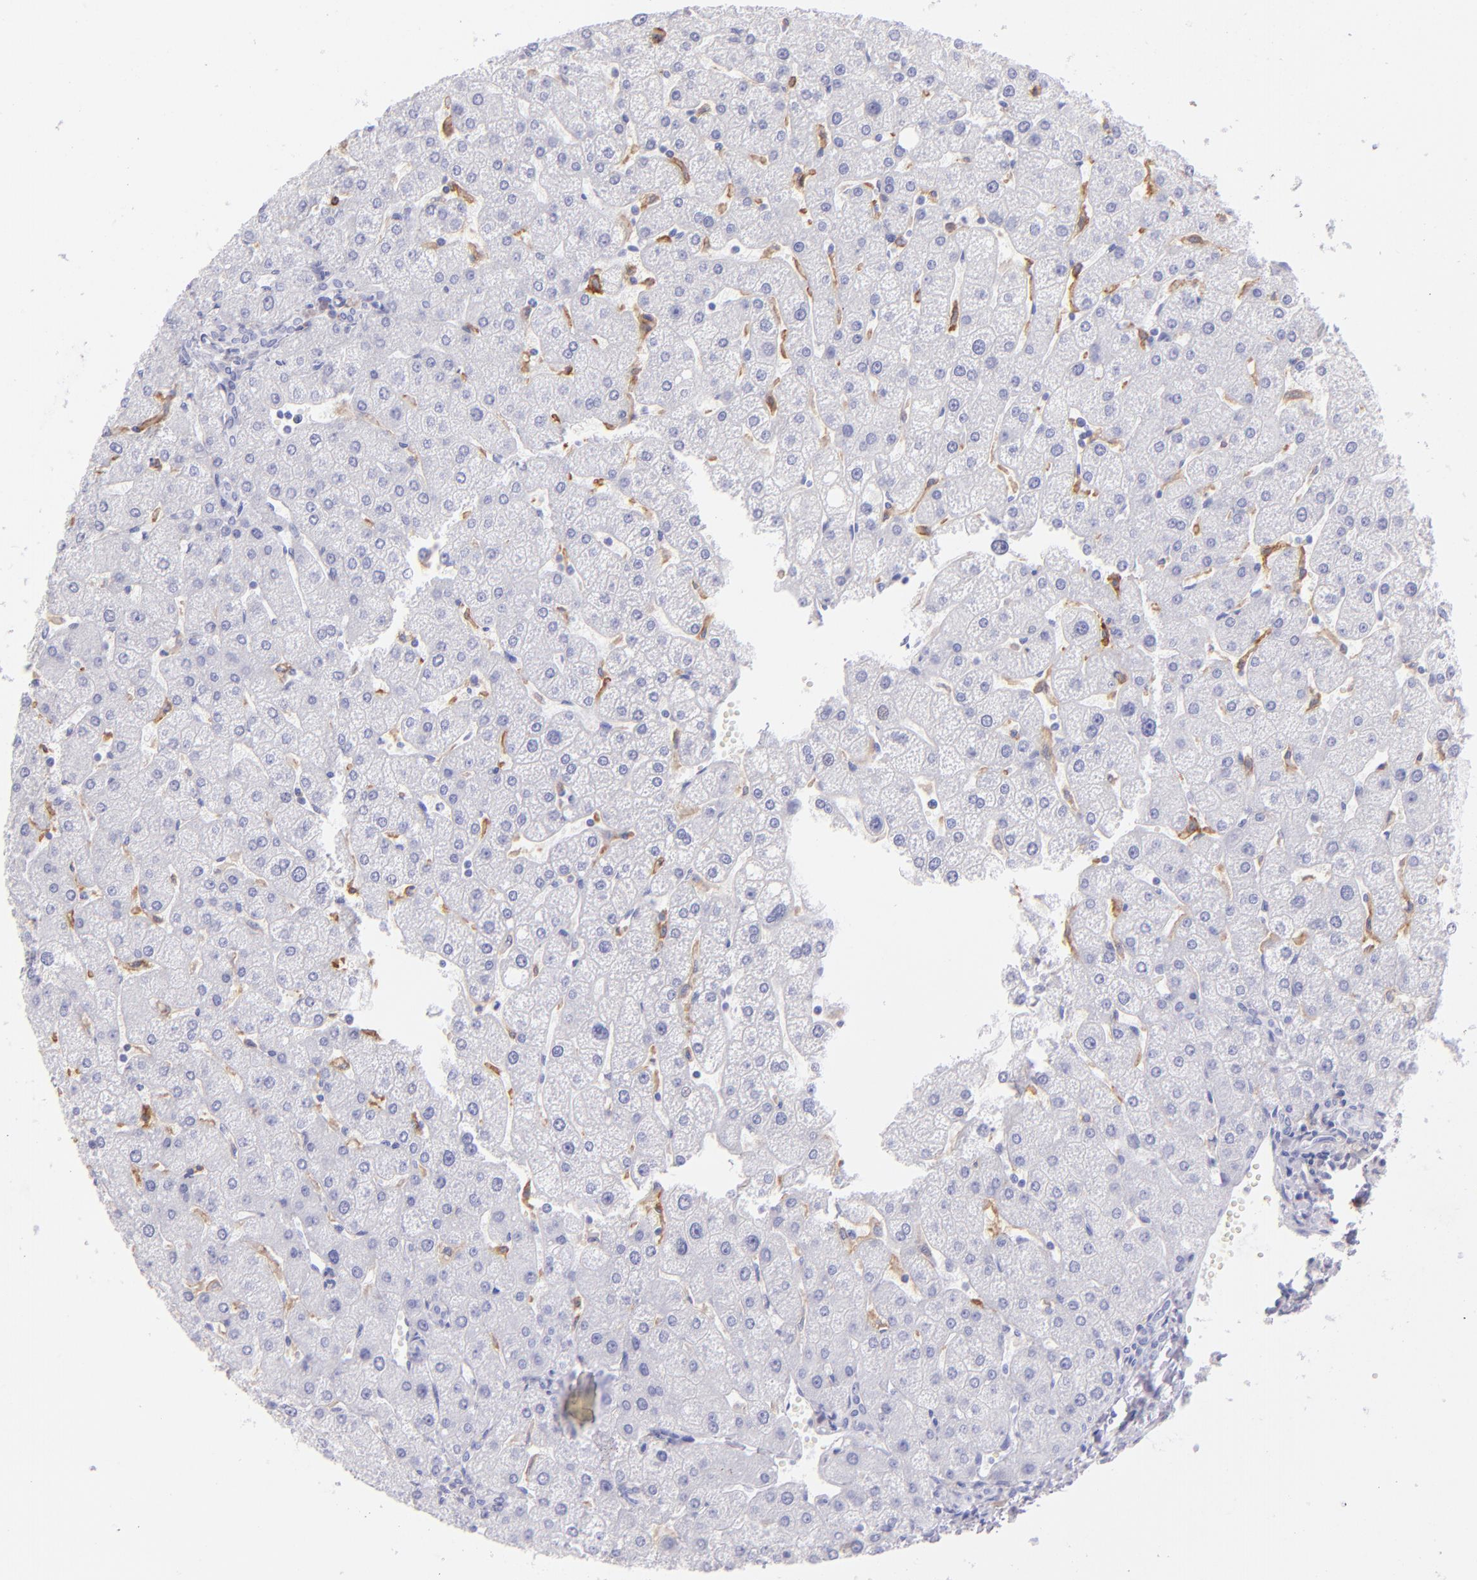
{"staining": {"intensity": "negative", "quantity": "none", "location": "none"}, "tissue": "liver", "cell_type": "Cholangiocytes", "image_type": "normal", "snomed": [{"axis": "morphology", "description": "Normal tissue, NOS"}, {"axis": "topography", "description": "Liver"}], "caption": "Human liver stained for a protein using immunohistochemistry shows no positivity in cholangiocytes.", "gene": "CD72", "patient": {"sex": "male", "age": 67}}